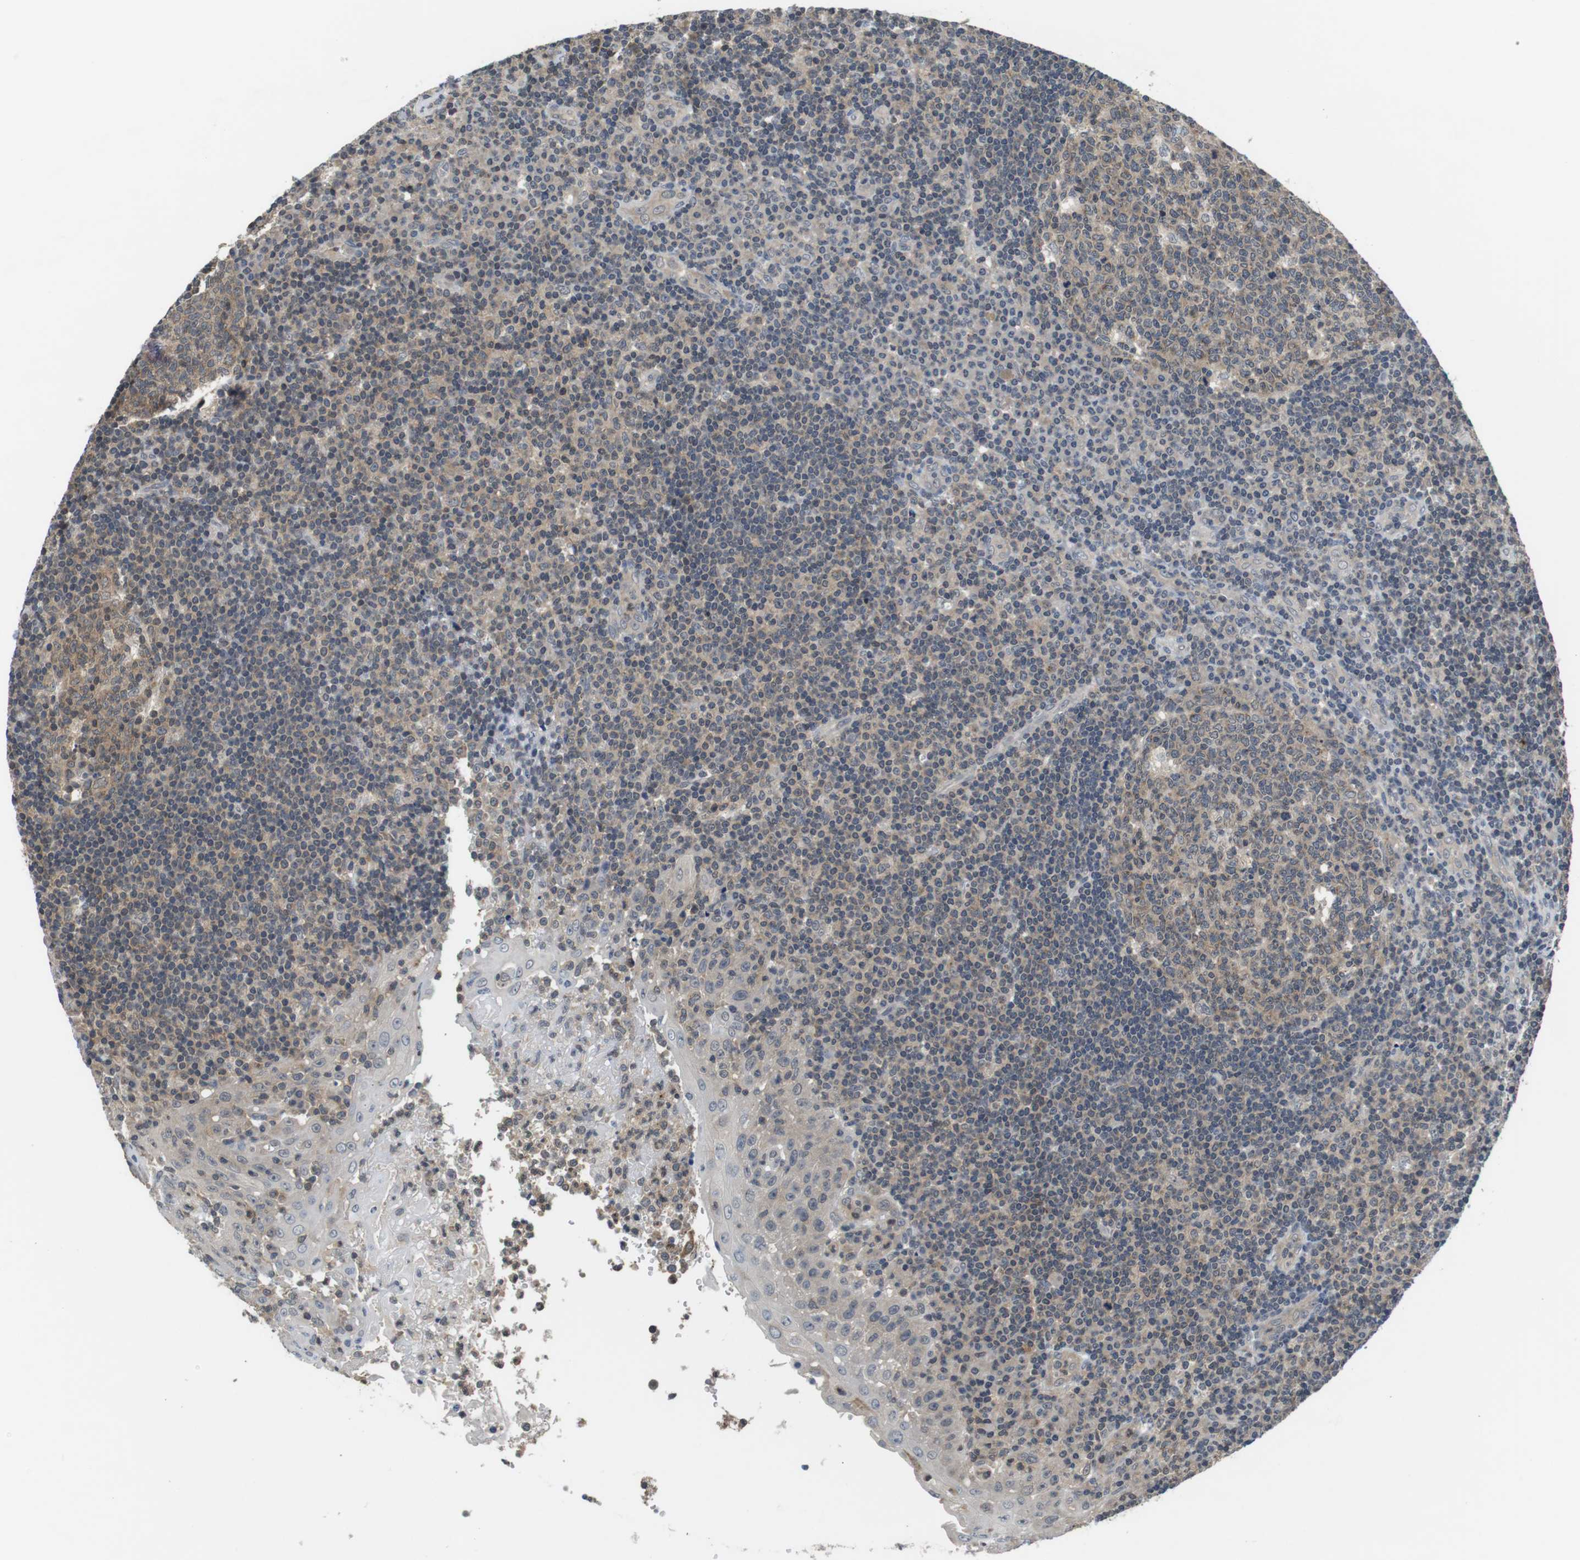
{"staining": {"intensity": "weak", "quantity": ">75%", "location": "cytoplasmic/membranous"}, "tissue": "tonsil", "cell_type": "Germinal center cells", "image_type": "normal", "snomed": [{"axis": "morphology", "description": "Normal tissue, NOS"}, {"axis": "topography", "description": "Tonsil"}], "caption": "Protein expression analysis of normal tonsil exhibits weak cytoplasmic/membranous staining in about >75% of germinal center cells.", "gene": "FADD", "patient": {"sex": "female", "age": 40}}